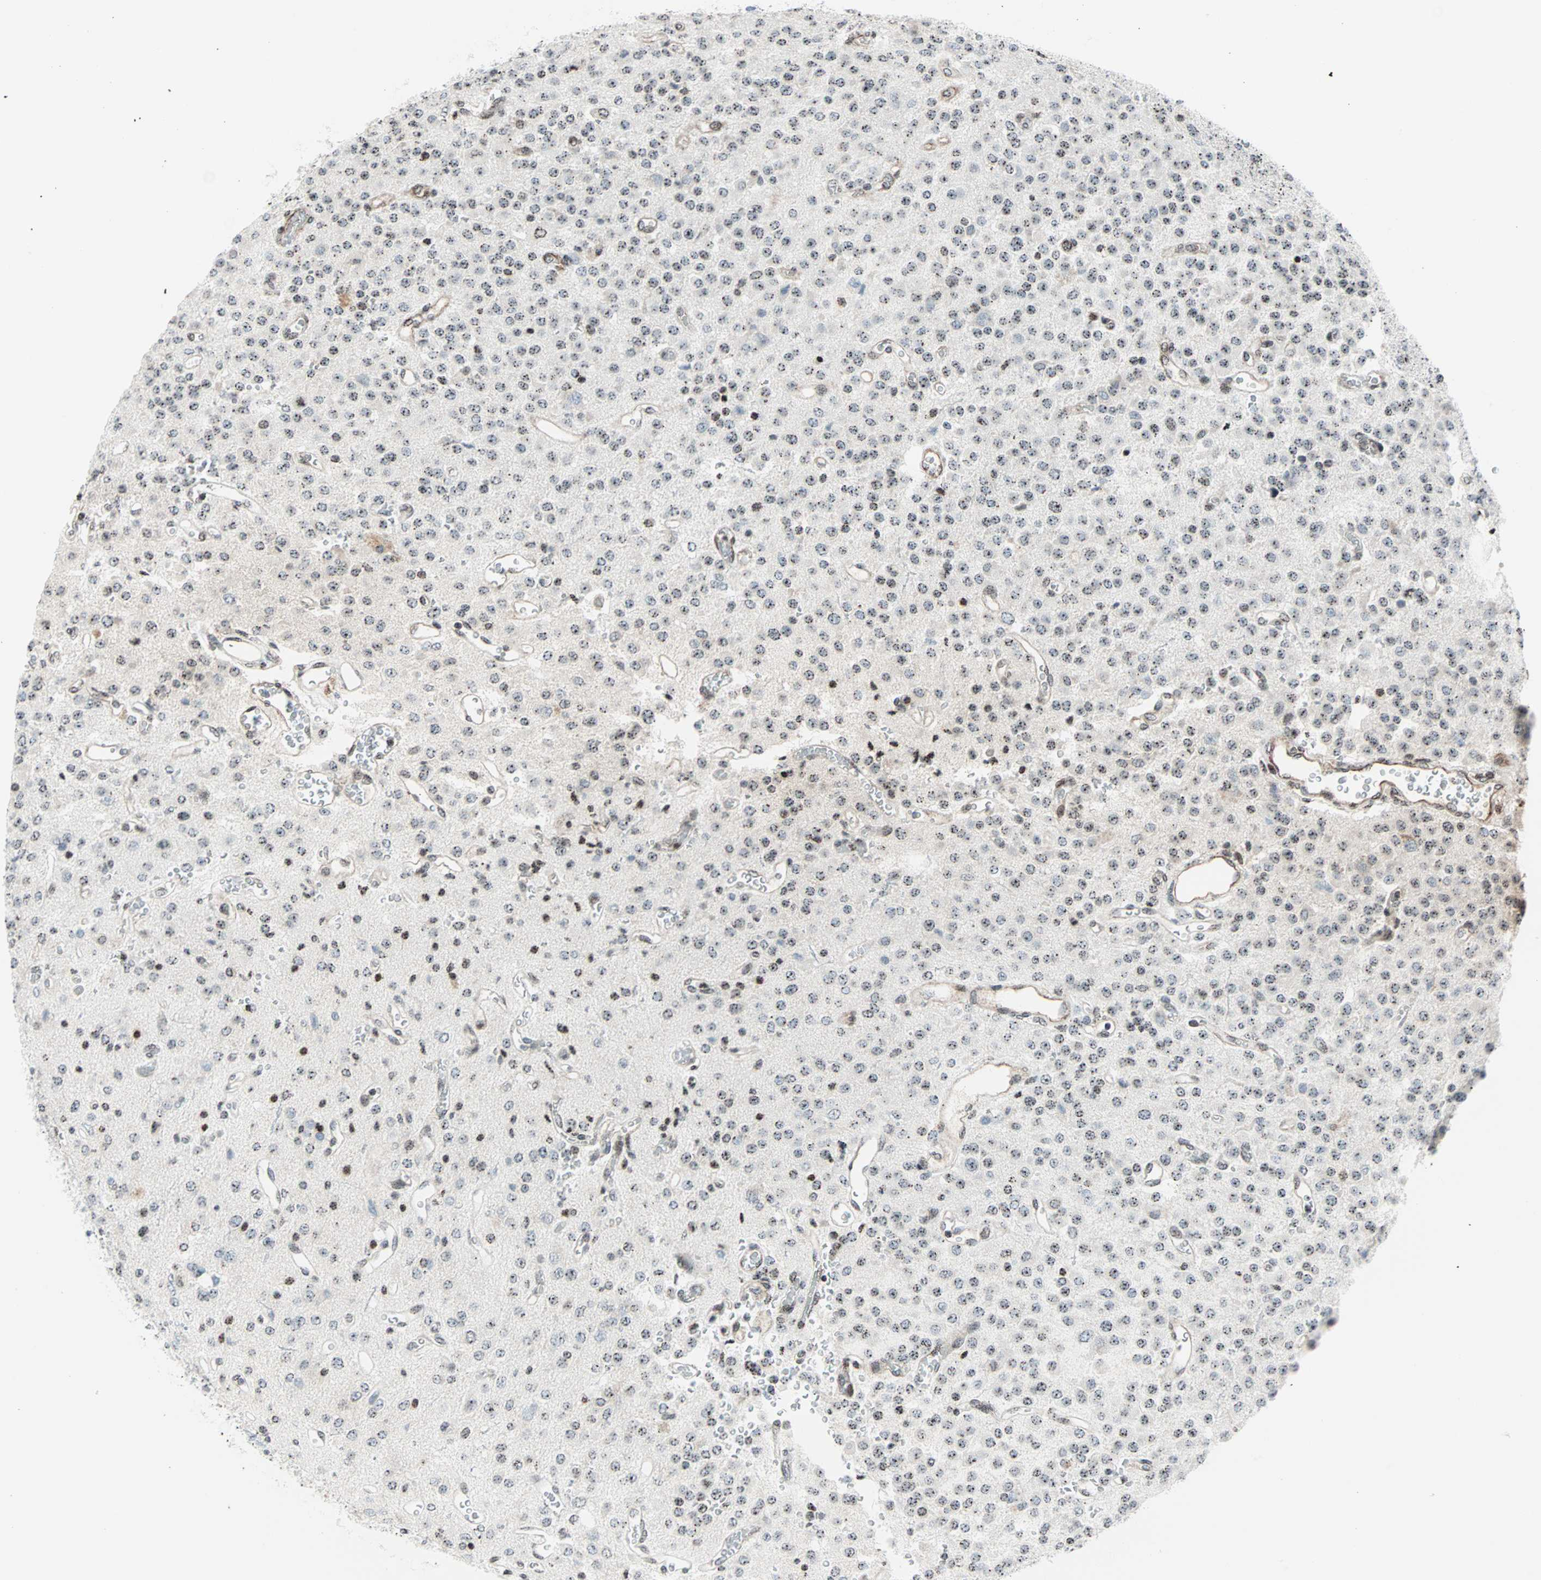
{"staining": {"intensity": "weak", "quantity": "25%-75%", "location": "nuclear"}, "tissue": "glioma", "cell_type": "Tumor cells", "image_type": "cancer", "snomed": [{"axis": "morphology", "description": "Glioma, malignant, Low grade"}, {"axis": "topography", "description": "Brain"}], "caption": "Protein expression analysis of human glioma reveals weak nuclear positivity in approximately 25%-75% of tumor cells.", "gene": "CENPA", "patient": {"sex": "male", "age": 38}}